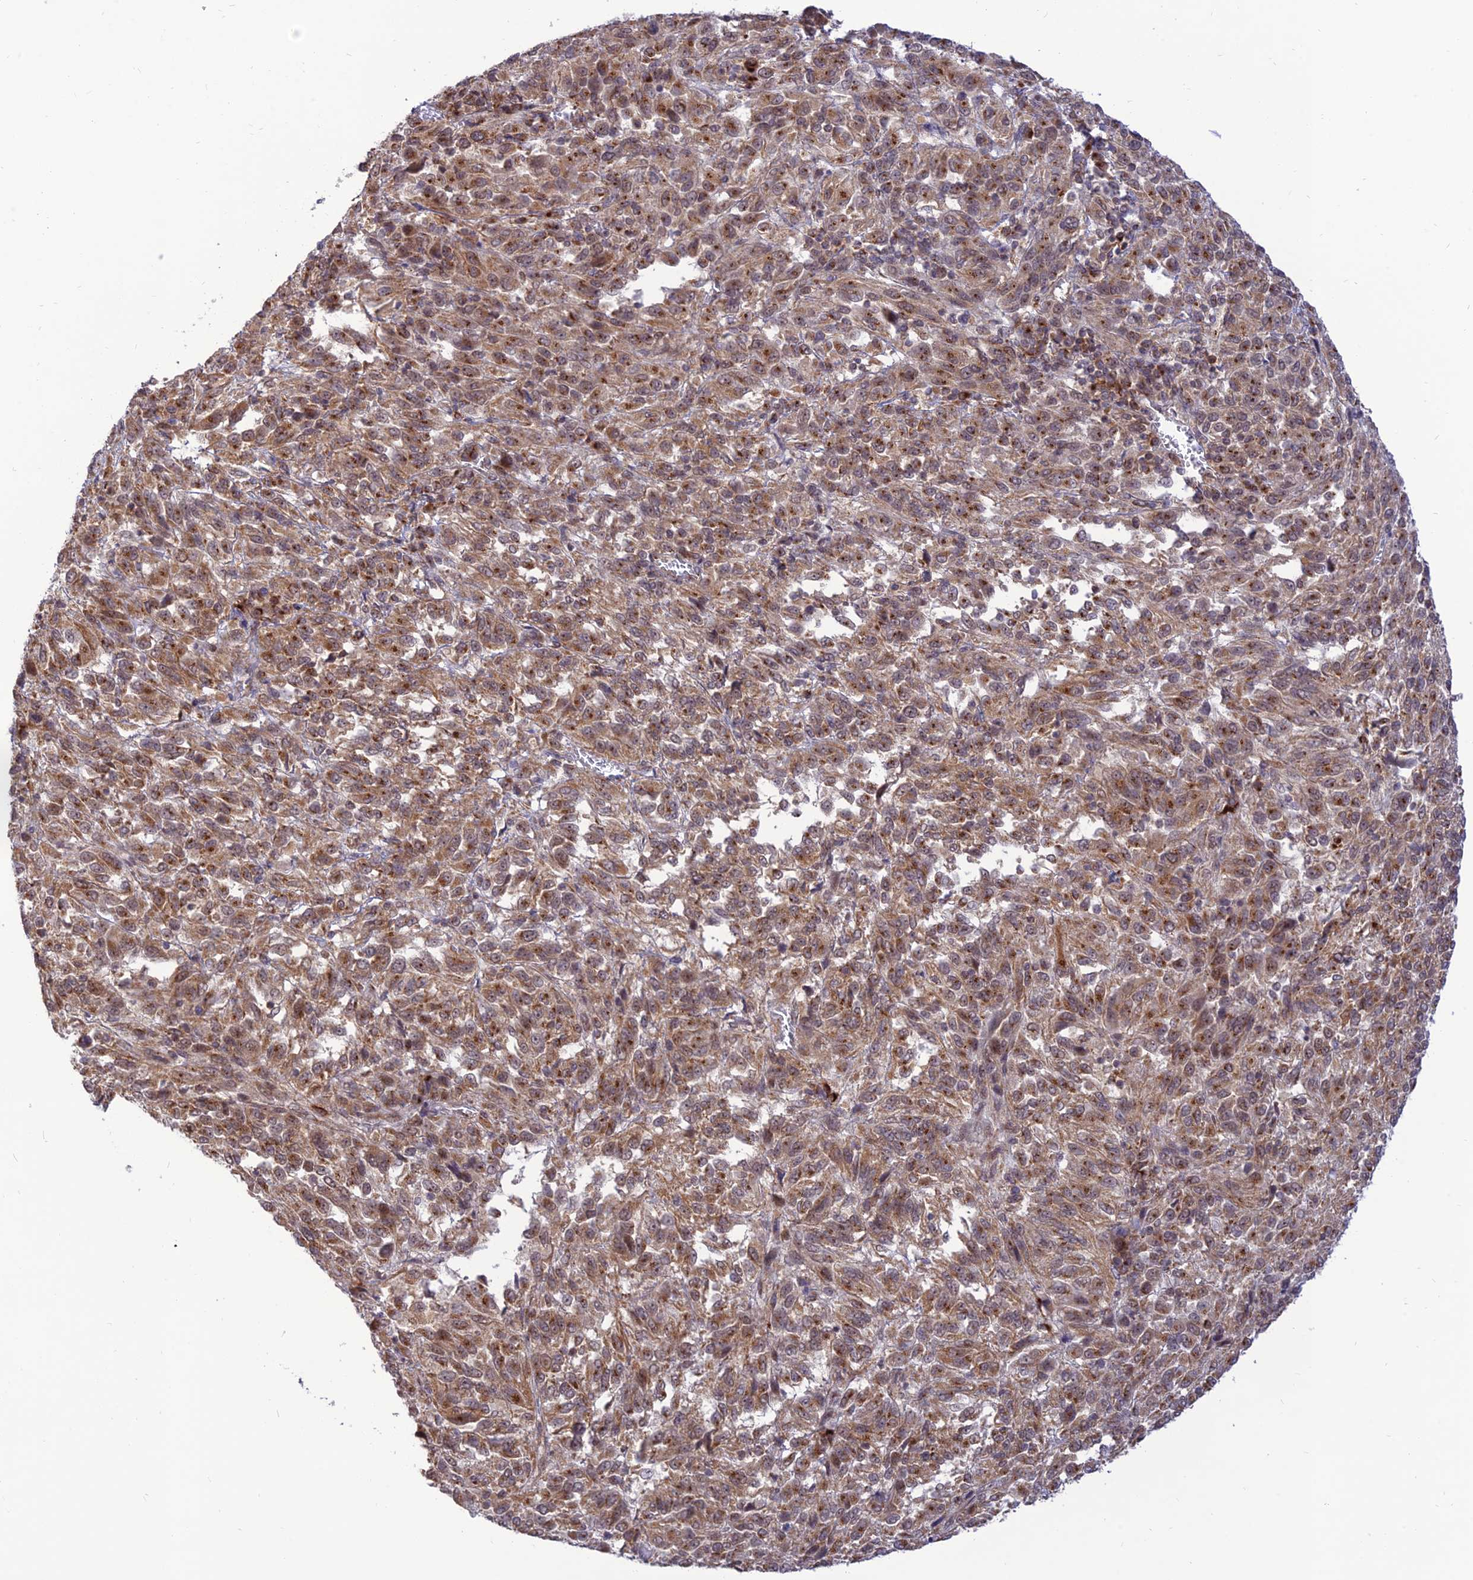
{"staining": {"intensity": "moderate", "quantity": ">75%", "location": "cytoplasmic/membranous"}, "tissue": "melanoma", "cell_type": "Tumor cells", "image_type": "cancer", "snomed": [{"axis": "morphology", "description": "Malignant melanoma, Metastatic site"}, {"axis": "topography", "description": "Lung"}], "caption": "Immunohistochemical staining of human melanoma reveals moderate cytoplasmic/membranous protein staining in about >75% of tumor cells. (DAB (3,3'-diaminobenzidine) IHC with brightfield microscopy, high magnification).", "gene": "GOLGA3", "patient": {"sex": "male", "age": 64}}